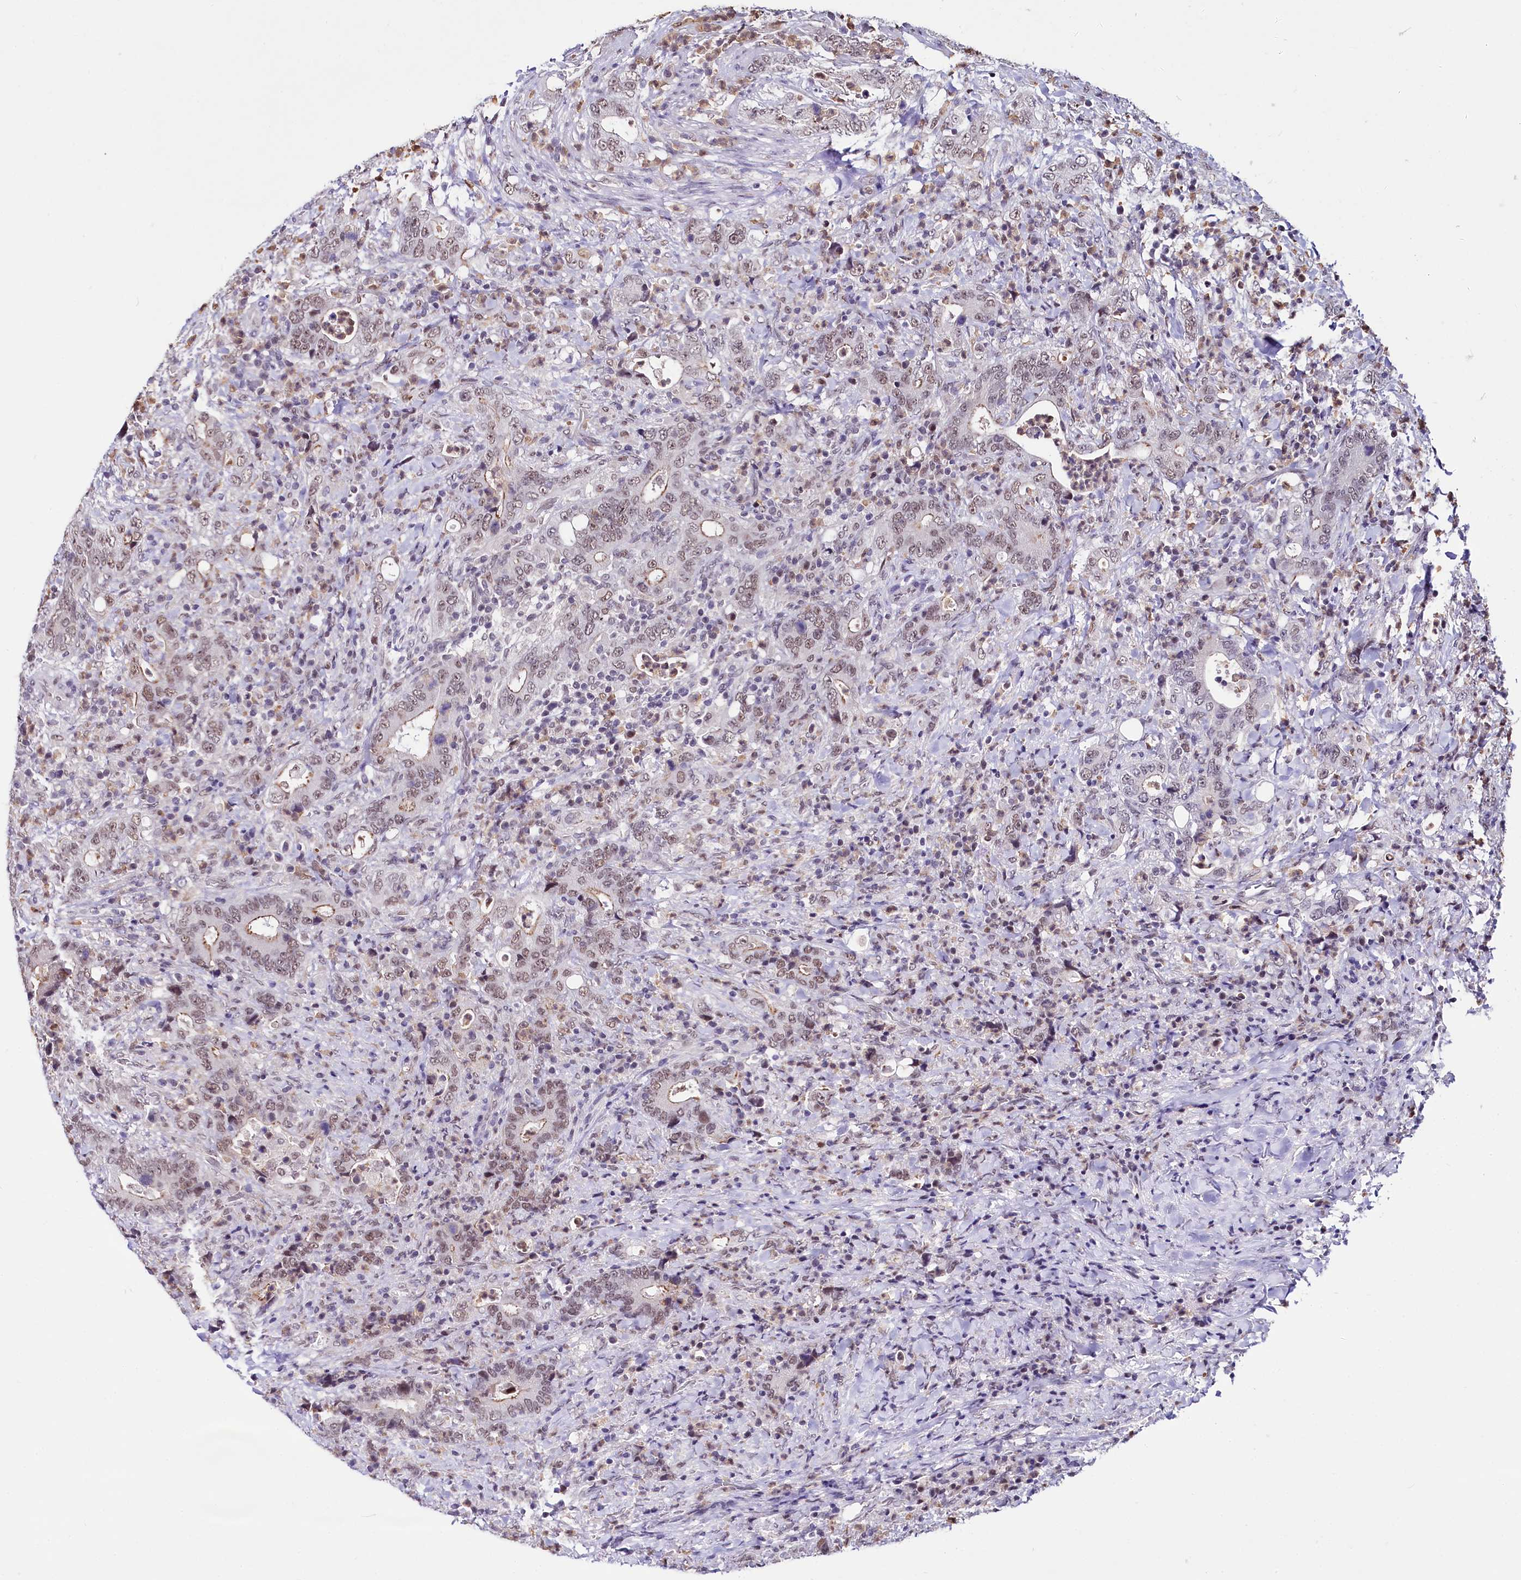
{"staining": {"intensity": "weak", "quantity": "25%-75%", "location": "cytoplasmic/membranous,nuclear"}, "tissue": "colorectal cancer", "cell_type": "Tumor cells", "image_type": "cancer", "snomed": [{"axis": "morphology", "description": "Adenocarcinoma, NOS"}, {"axis": "topography", "description": "Colon"}], "caption": "Immunohistochemistry histopathology image of colorectal cancer (adenocarcinoma) stained for a protein (brown), which displays low levels of weak cytoplasmic/membranous and nuclear staining in approximately 25%-75% of tumor cells.", "gene": "SCAF11", "patient": {"sex": "female", "age": 75}}